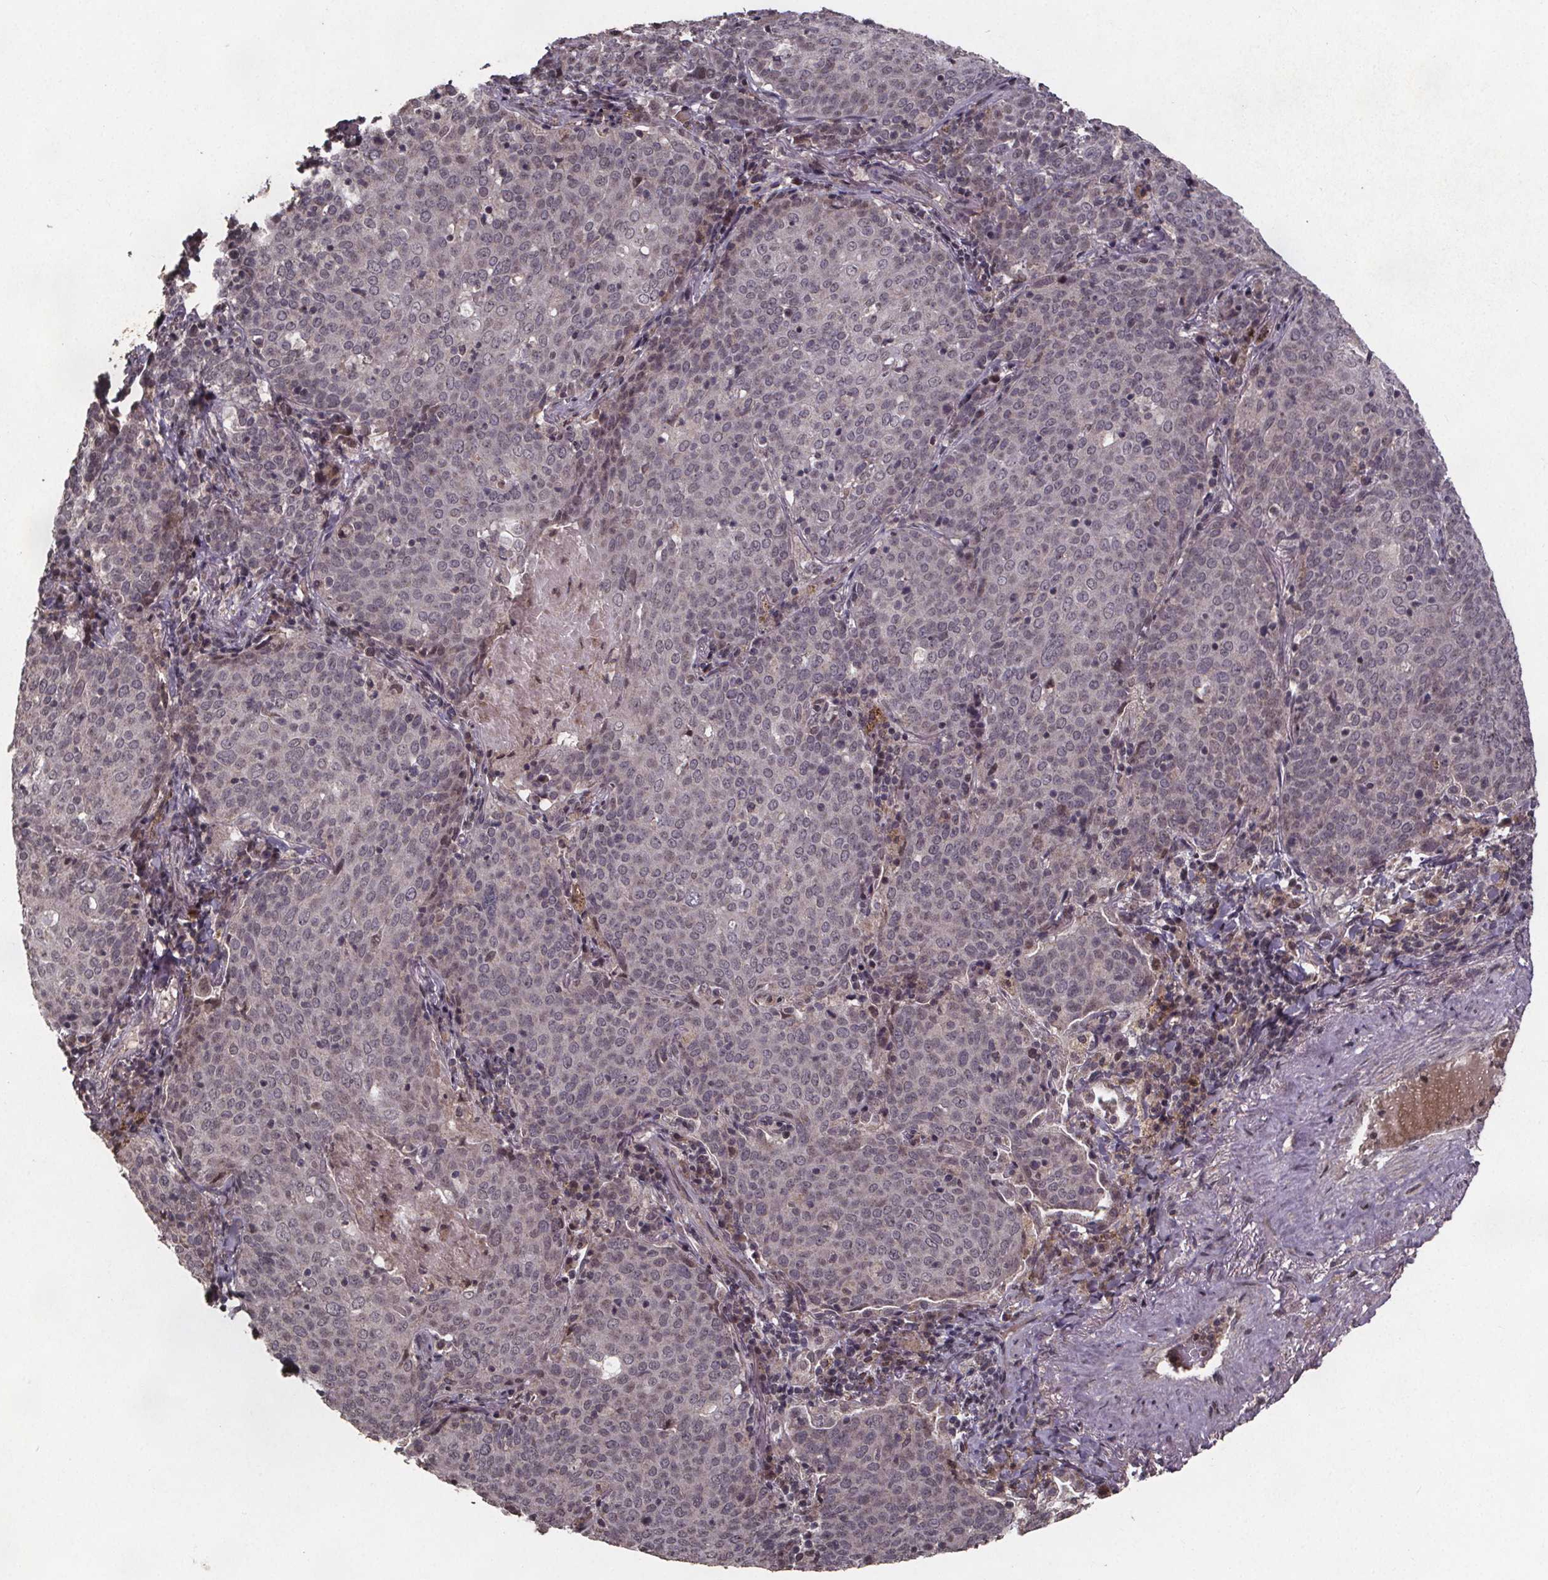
{"staining": {"intensity": "negative", "quantity": "none", "location": "none"}, "tissue": "lung cancer", "cell_type": "Tumor cells", "image_type": "cancer", "snomed": [{"axis": "morphology", "description": "Squamous cell carcinoma, NOS"}, {"axis": "topography", "description": "Lung"}], "caption": "The IHC histopathology image has no significant positivity in tumor cells of squamous cell carcinoma (lung) tissue.", "gene": "GPX3", "patient": {"sex": "male", "age": 82}}